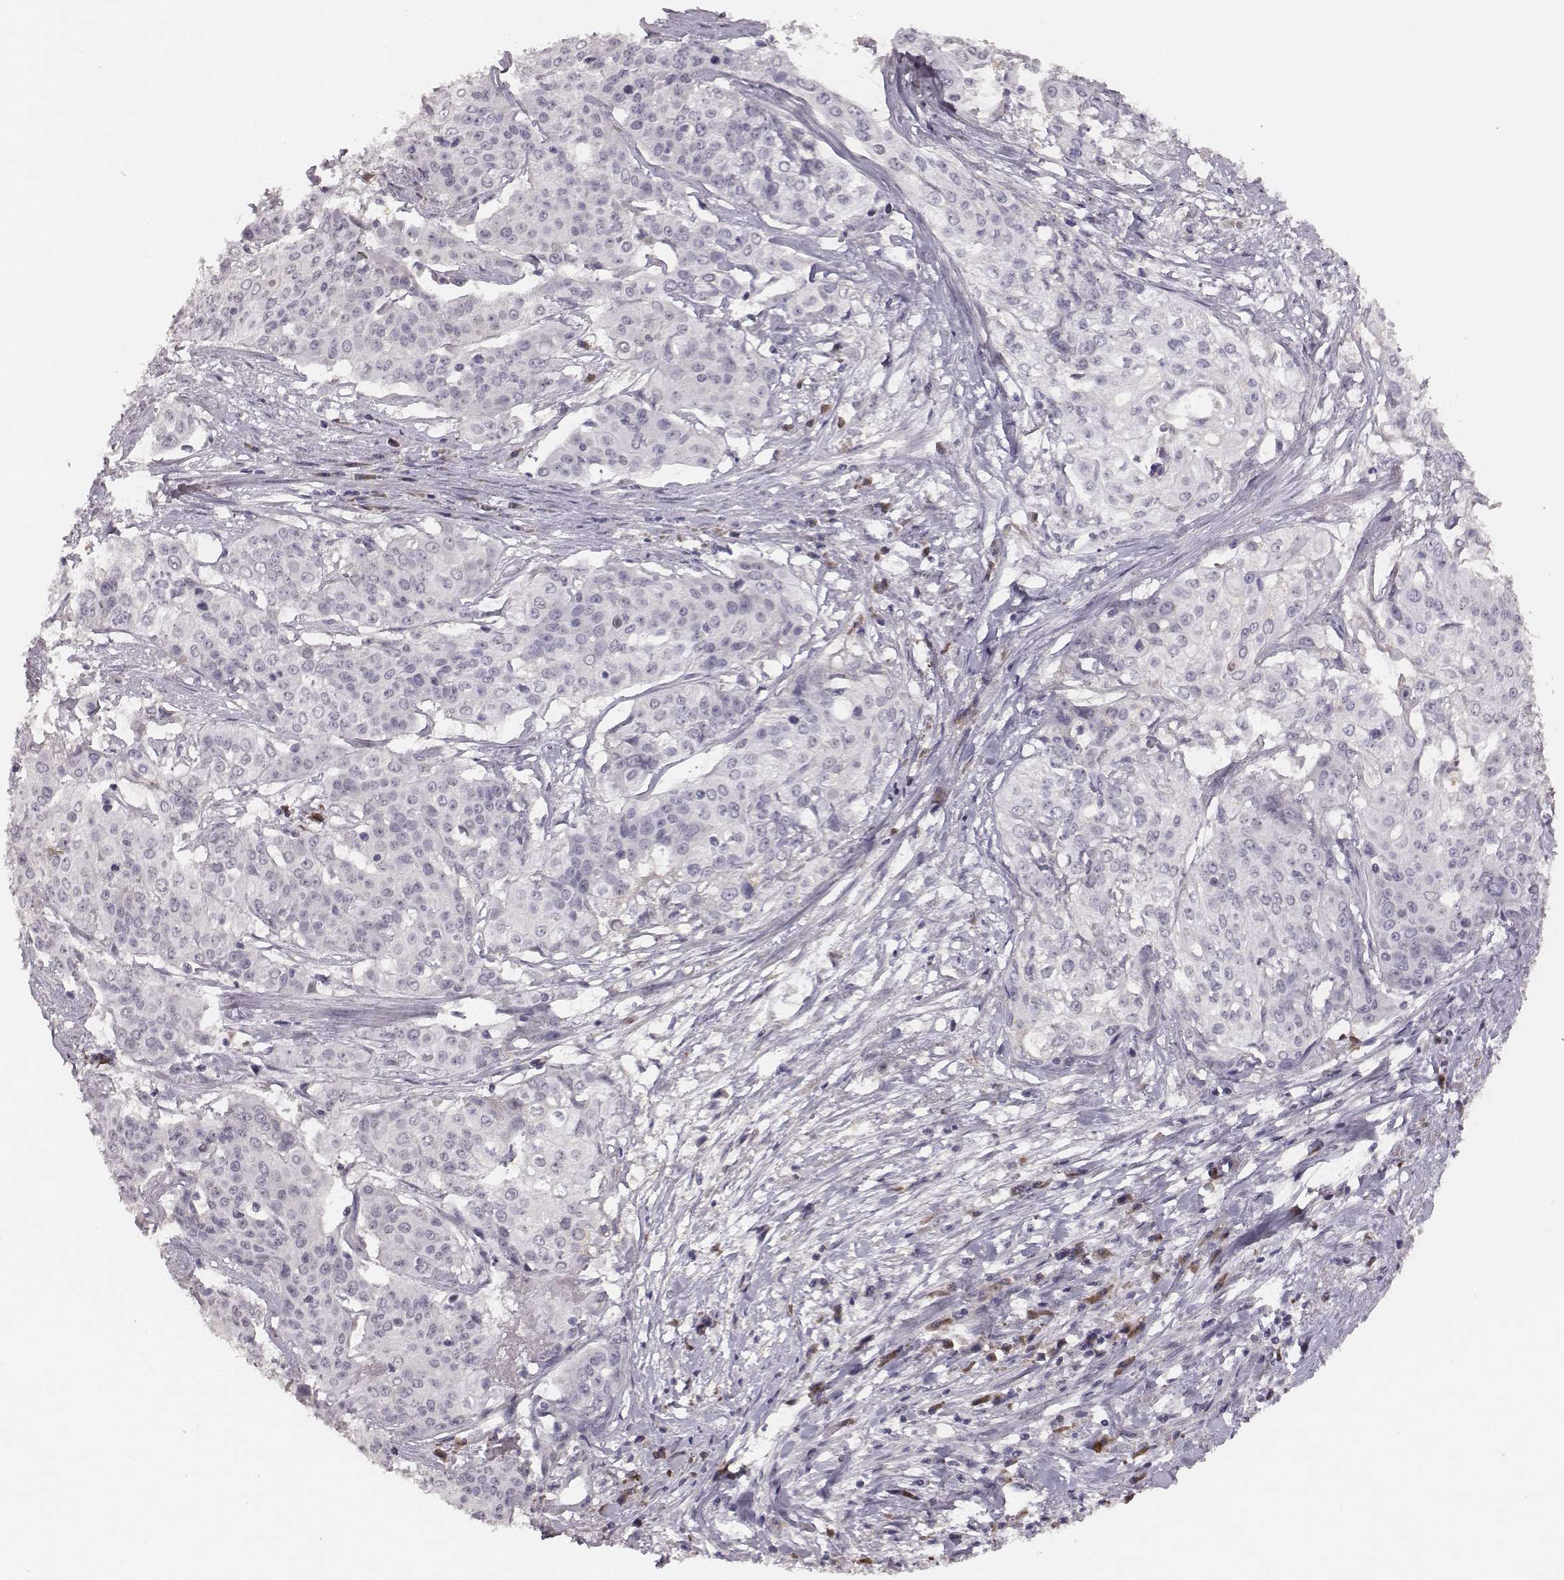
{"staining": {"intensity": "negative", "quantity": "none", "location": "none"}, "tissue": "cervical cancer", "cell_type": "Tumor cells", "image_type": "cancer", "snomed": [{"axis": "morphology", "description": "Squamous cell carcinoma, NOS"}, {"axis": "topography", "description": "Cervix"}], "caption": "The image exhibits no significant staining in tumor cells of cervical cancer (squamous cell carcinoma).", "gene": "SLC22A6", "patient": {"sex": "female", "age": 39}}